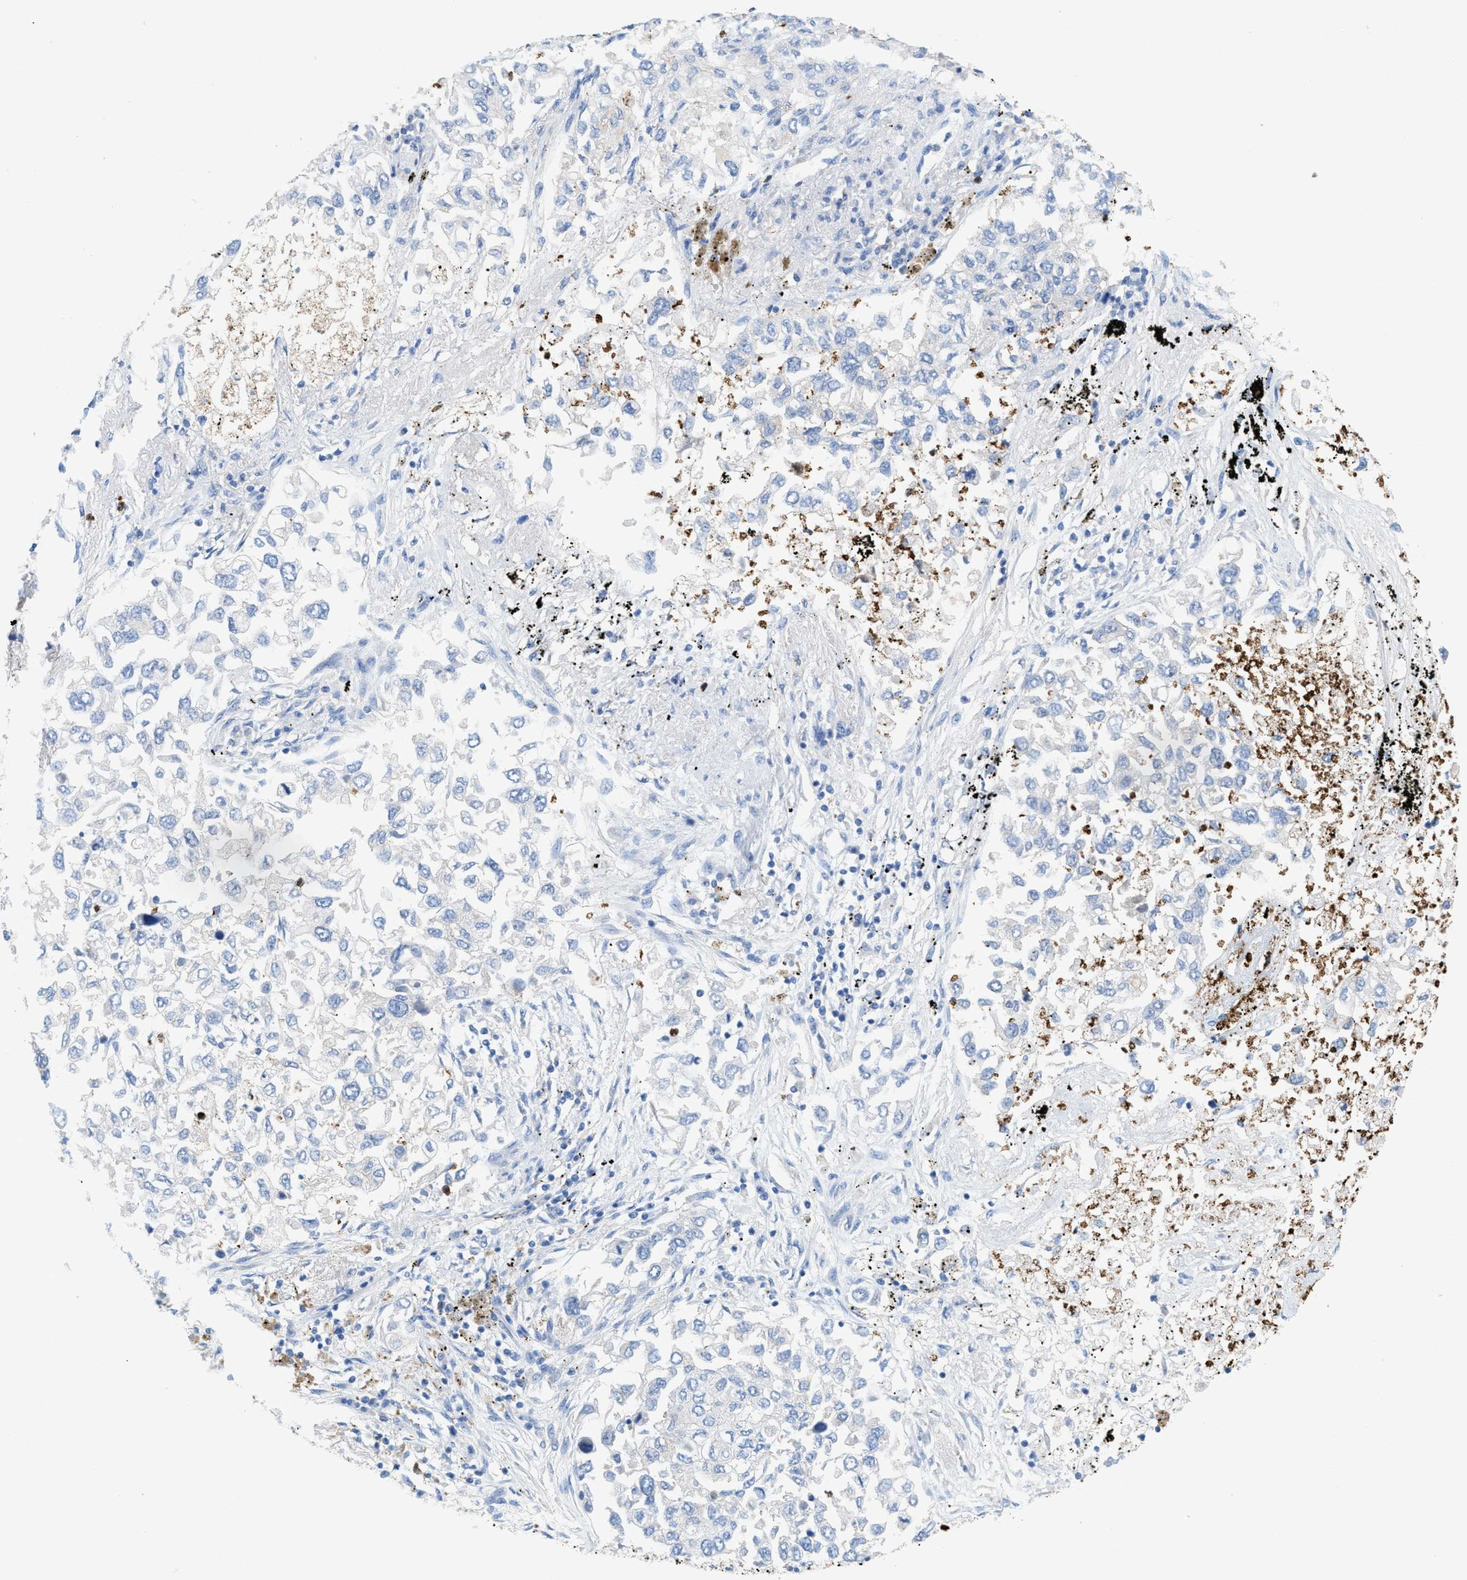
{"staining": {"intensity": "negative", "quantity": "none", "location": "none"}, "tissue": "lung cancer", "cell_type": "Tumor cells", "image_type": "cancer", "snomed": [{"axis": "morphology", "description": "Inflammation, NOS"}, {"axis": "morphology", "description": "Adenocarcinoma, NOS"}, {"axis": "topography", "description": "Lung"}], "caption": "Immunohistochemistry (IHC) photomicrograph of human lung cancer (adenocarcinoma) stained for a protein (brown), which shows no expression in tumor cells.", "gene": "CMTM1", "patient": {"sex": "male", "age": 63}}